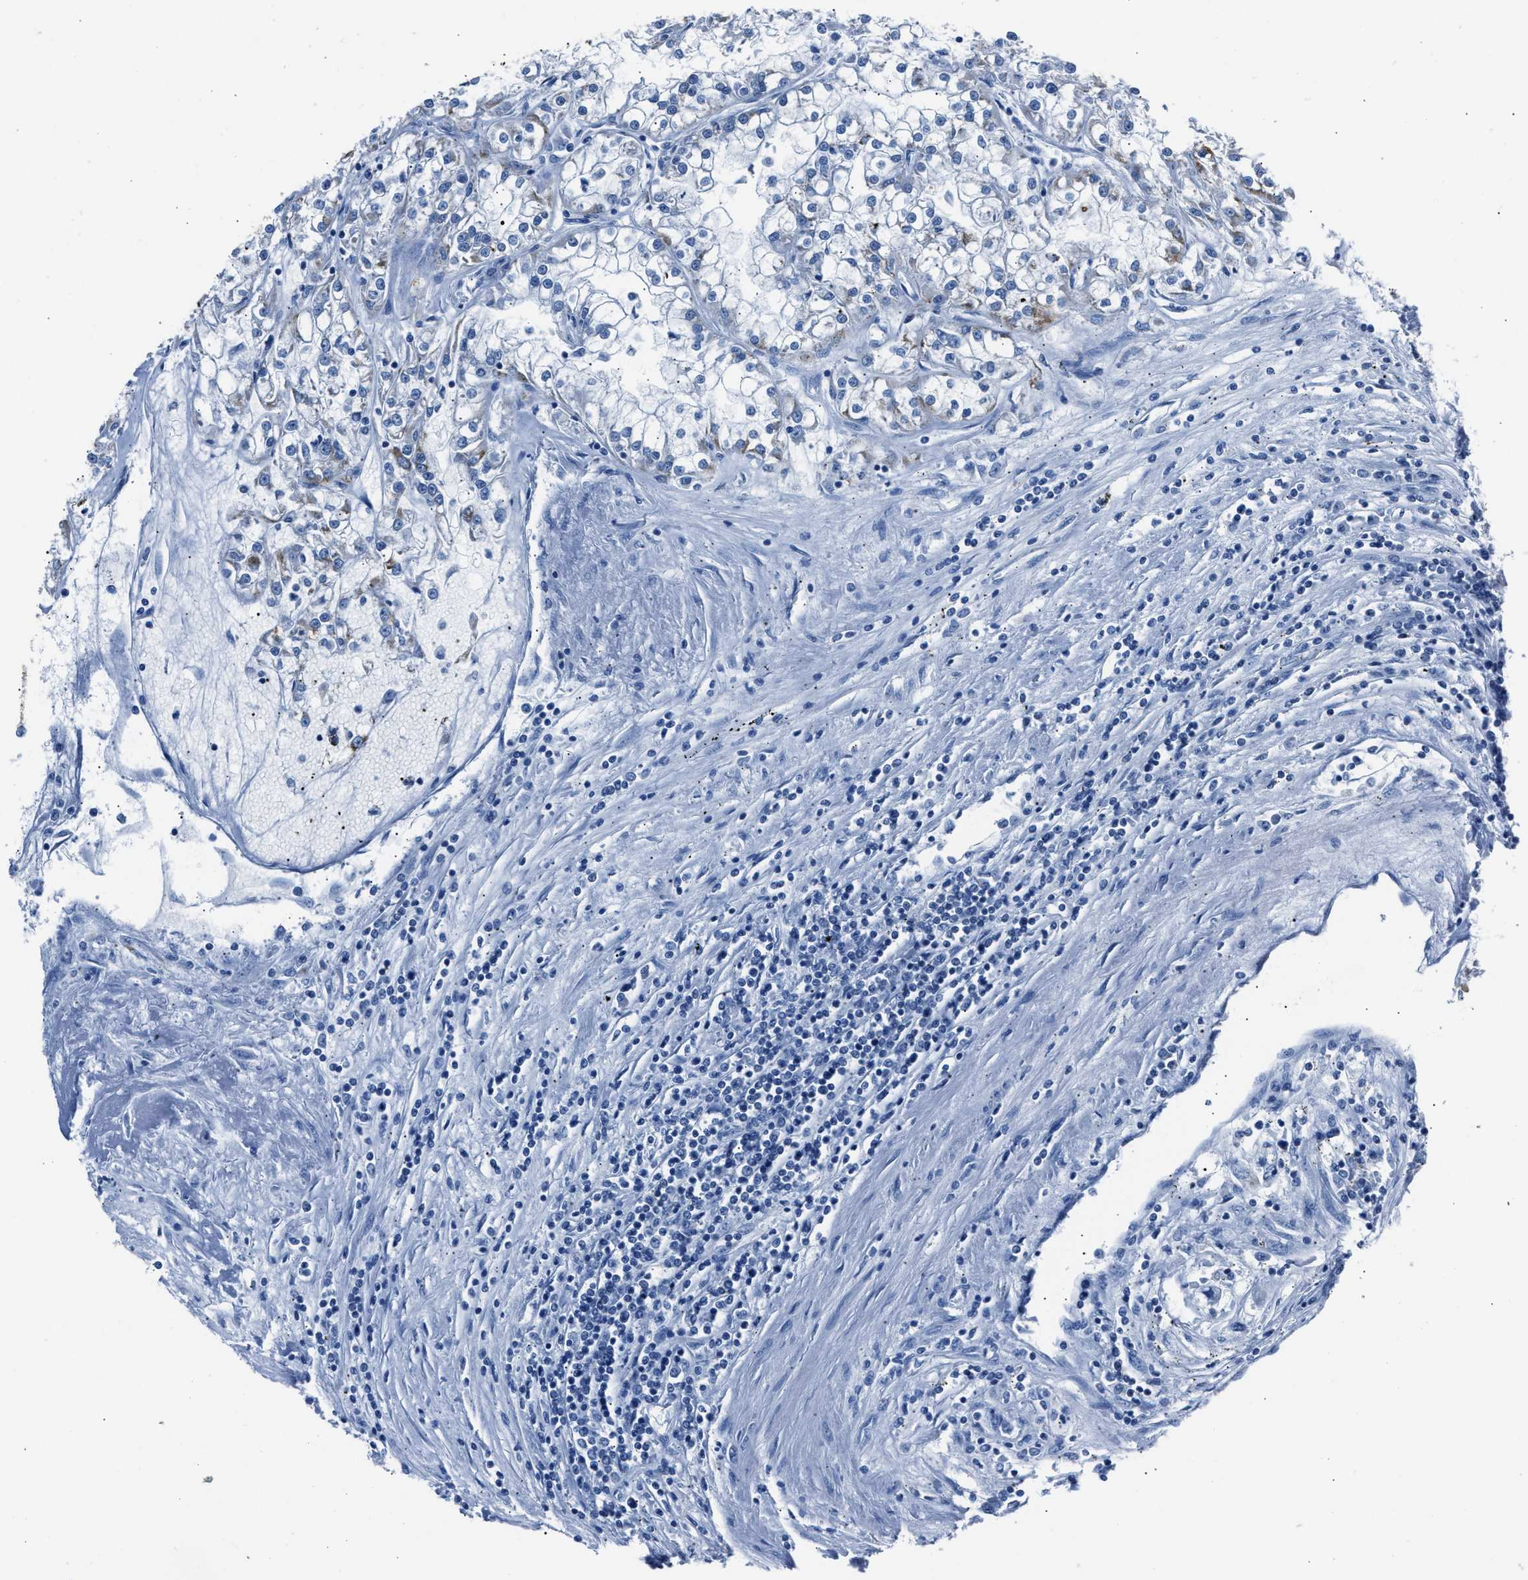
{"staining": {"intensity": "negative", "quantity": "none", "location": "none"}, "tissue": "renal cancer", "cell_type": "Tumor cells", "image_type": "cancer", "snomed": [{"axis": "morphology", "description": "Adenocarcinoma, NOS"}, {"axis": "topography", "description": "Kidney"}], "caption": "Adenocarcinoma (renal) was stained to show a protein in brown. There is no significant positivity in tumor cells.", "gene": "AMACR", "patient": {"sex": "female", "age": 52}}